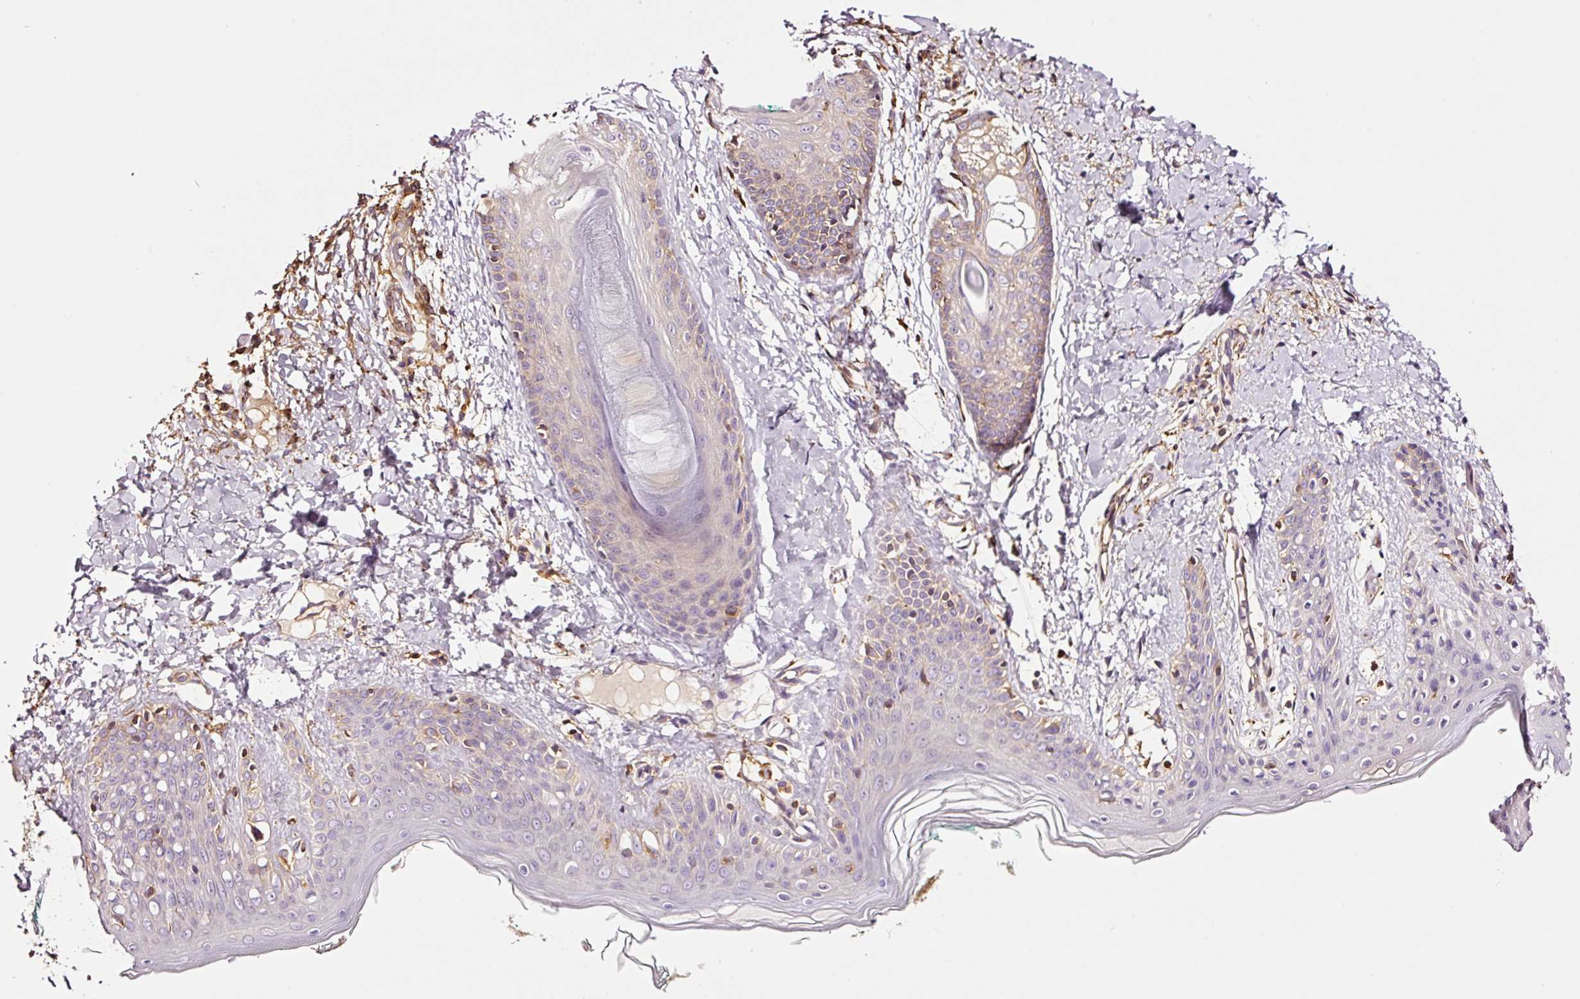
{"staining": {"intensity": "strong", "quantity": ">75%", "location": "cytoplasmic/membranous"}, "tissue": "skin", "cell_type": "Fibroblasts", "image_type": "normal", "snomed": [{"axis": "morphology", "description": "Normal tissue, NOS"}, {"axis": "topography", "description": "Skin"}], "caption": "Immunohistochemistry image of benign skin: human skin stained using IHC exhibits high levels of strong protein expression localized specifically in the cytoplasmic/membranous of fibroblasts, appearing as a cytoplasmic/membranous brown color.", "gene": "METAP1", "patient": {"sex": "male", "age": 16}}